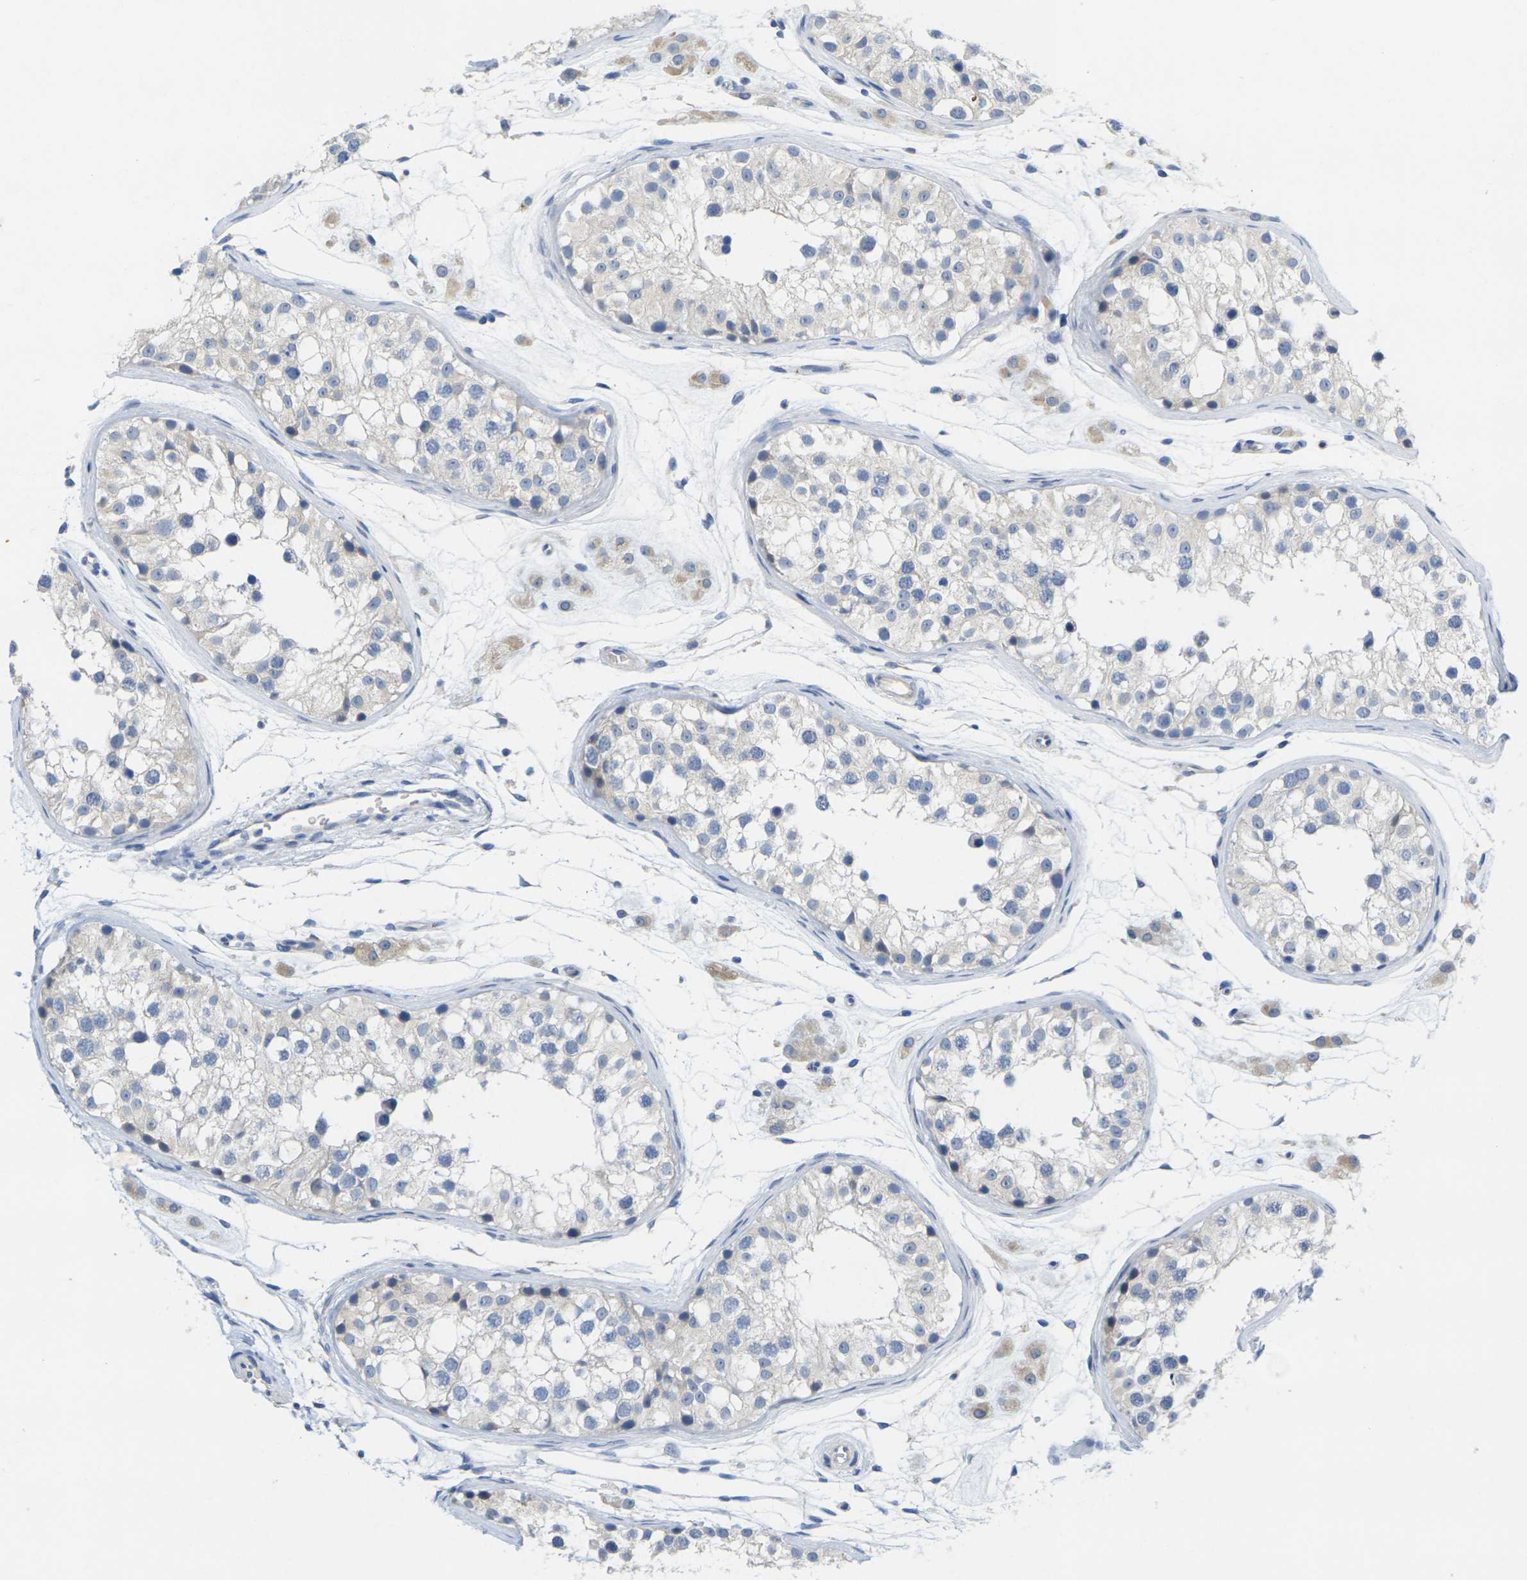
{"staining": {"intensity": "weak", "quantity": "<25%", "location": "cytoplasmic/membranous"}, "tissue": "testis", "cell_type": "Cells in seminiferous ducts", "image_type": "normal", "snomed": [{"axis": "morphology", "description": "Normal tissue, NOS"}, {"axis": "morphology", "description": "Adenocarcinoma, metastatic, NOS"}, {"axis": "topography", "description": "Testis"}], "caption": "A high-resolution histopathology image shows immunohistochemistry staining of unremarkable testis, which demonstrates no significant staining in cells in seminiferous ducts. (DAB (3,3'-diaminobenzidine) IHC, high magnification).", "gene": "TNNI3", "patient": {"sex": "male", "age": 26}}